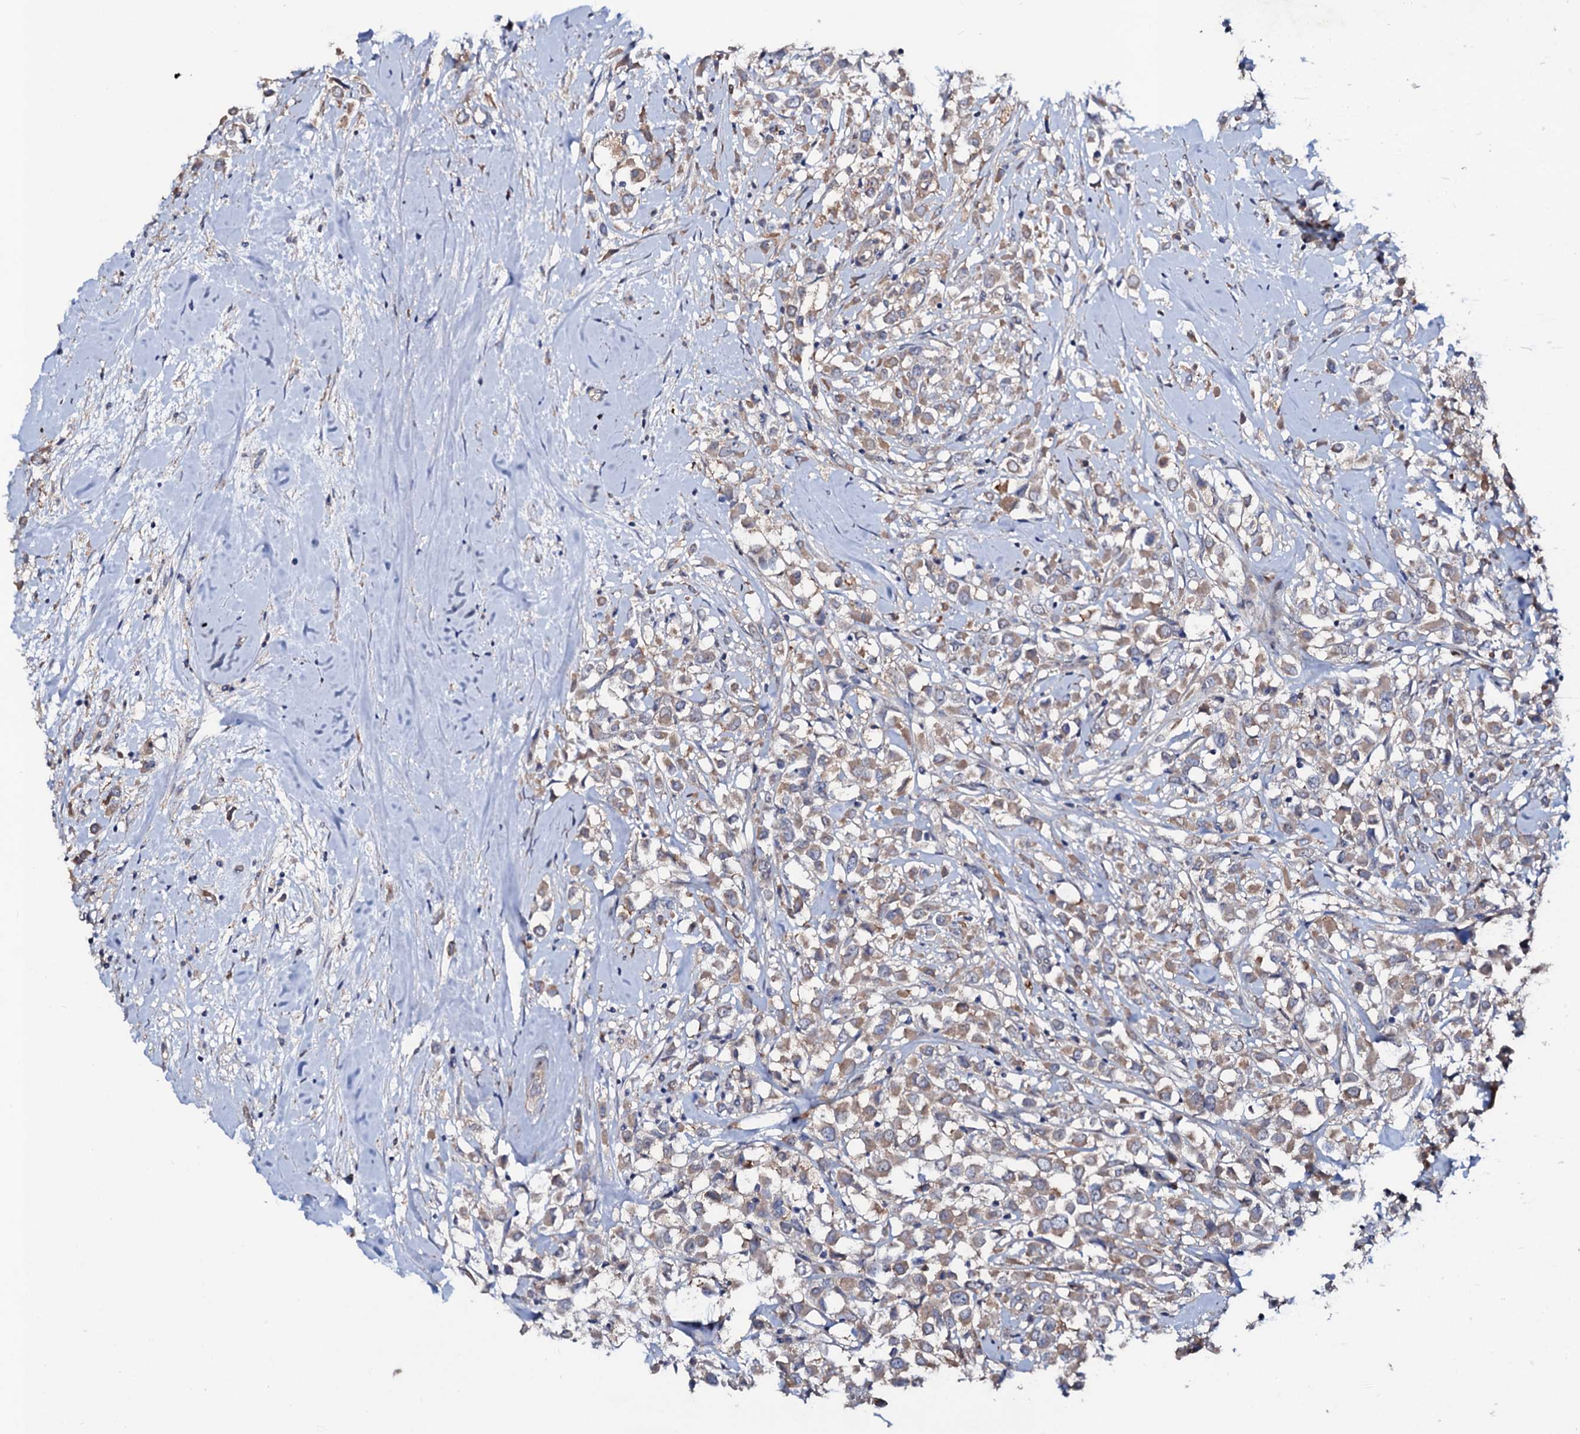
{"staining": {"intensity": "moderate", "quantity": ">75%", "location": "cytoplasmic/membranous"}, "tissue": "breast cancer", "cell_type": "Tumor cells", "image_type": "cancer", "snomed": [{"axis": "morphology", "description": "Duct carcinoma"}, {"axis": "topography", "description": "Breast"}], "caption": "A high-resolution micrograph shows immunohistochemistry (IHC) staining of infiltrating ductal carcinoma (breast), which displays moderate cytoplasmic/membranous staining in about >75% of tumor cells.", "gene": "COG6", "patient": {"sex": "female", "age": 87}}